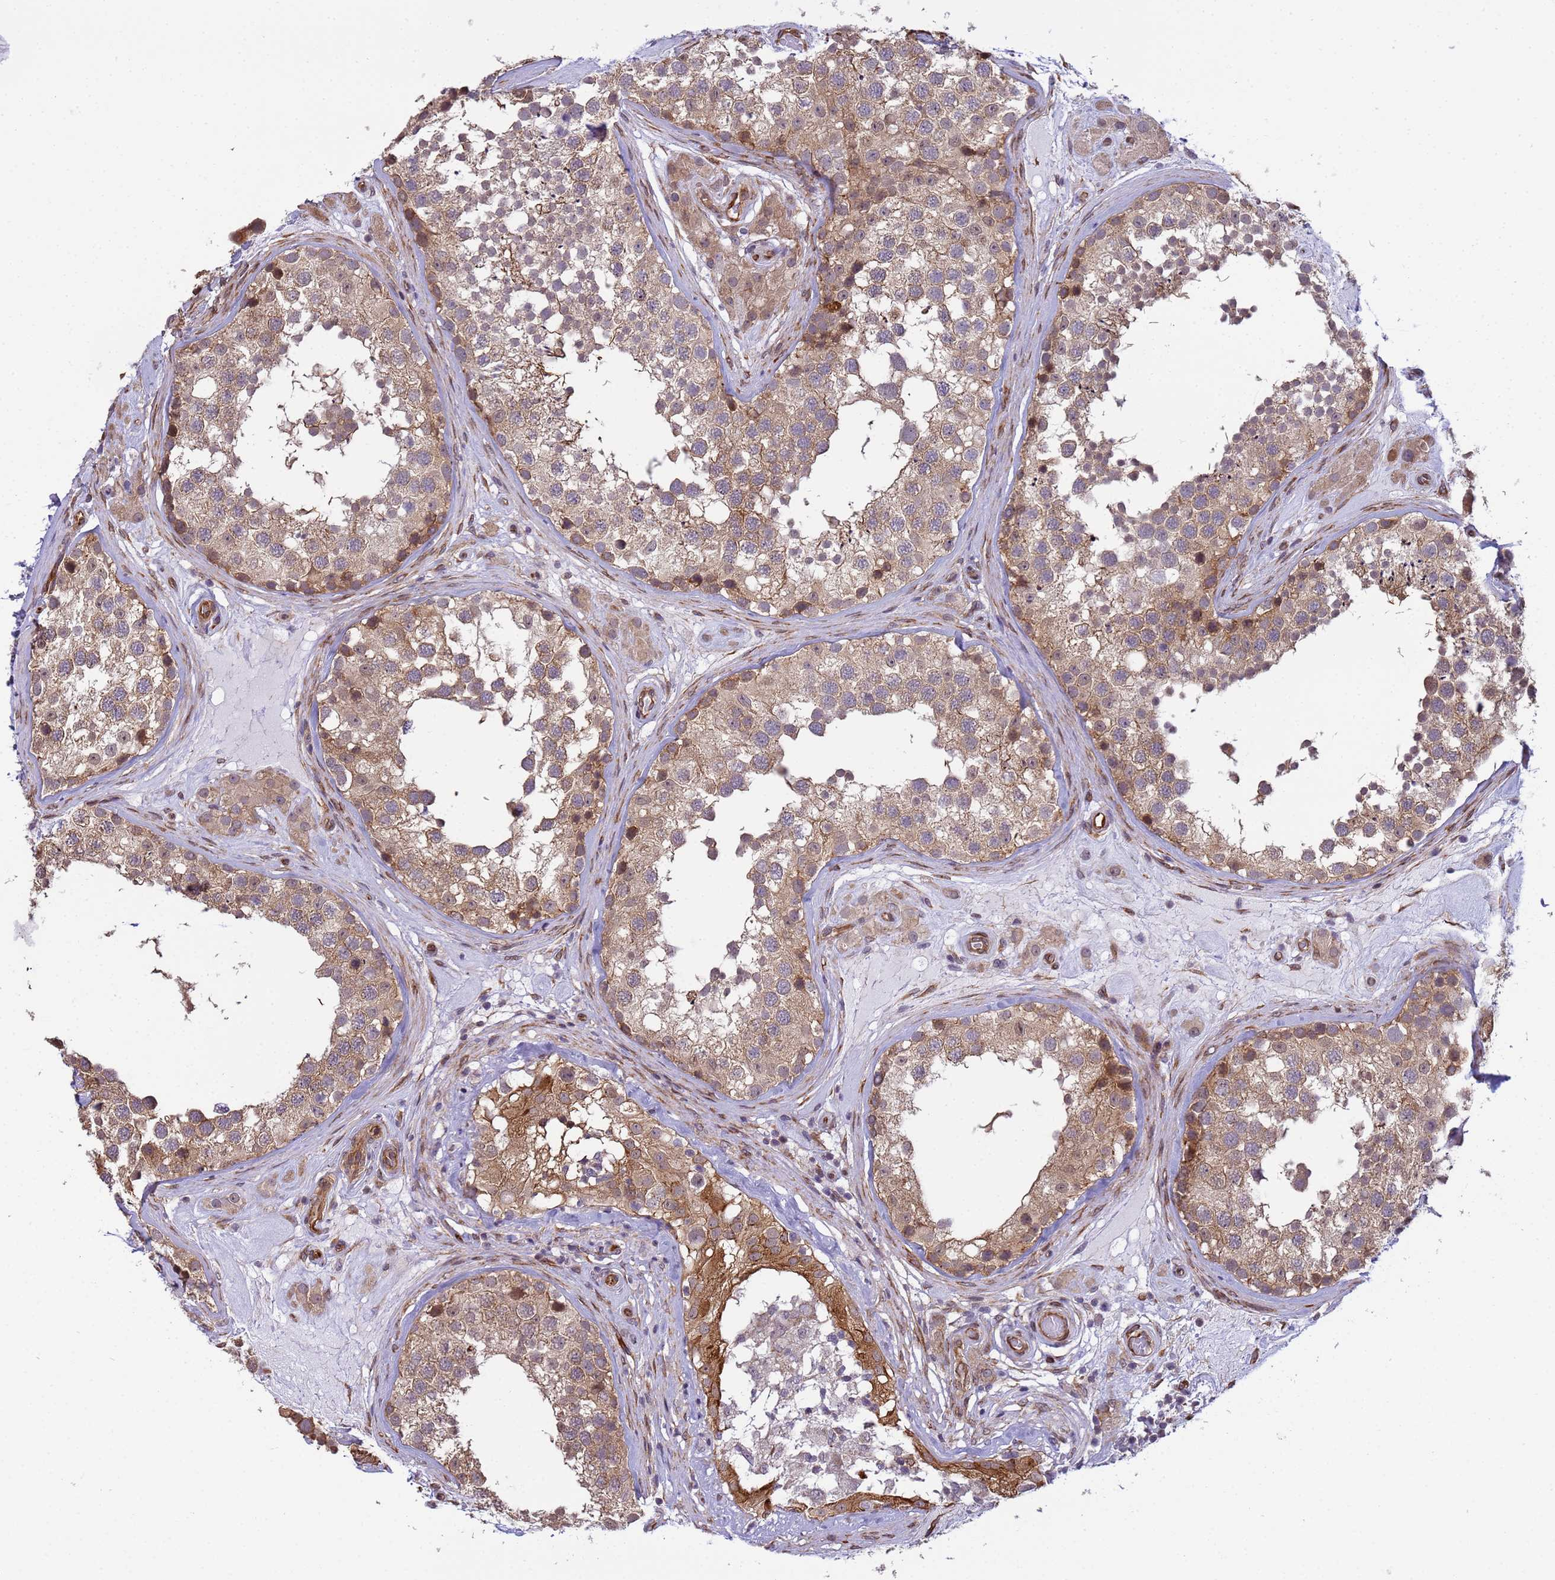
{"staining": {"intensity": "moderate", "quantity": ">75%", "location": "cytoplasmic/membranous"}, "tissue": "testis", "cell_type": "Cells in seminiferous ducts", "image_type": "normal", "snomed": [{"axis": "morphology", "description": "Normal tissue, NOS"}, {"axis": "topography", "description": "Testis"}], "caption": "Immunohistochemical staining of normal human testis shows medium levels of moderate cytoplasmic/membranous staining in about >75% of cells in seminiferous ducts.", "gene": "ITGB4", "patient": {"sex": "male", "age": 46}}